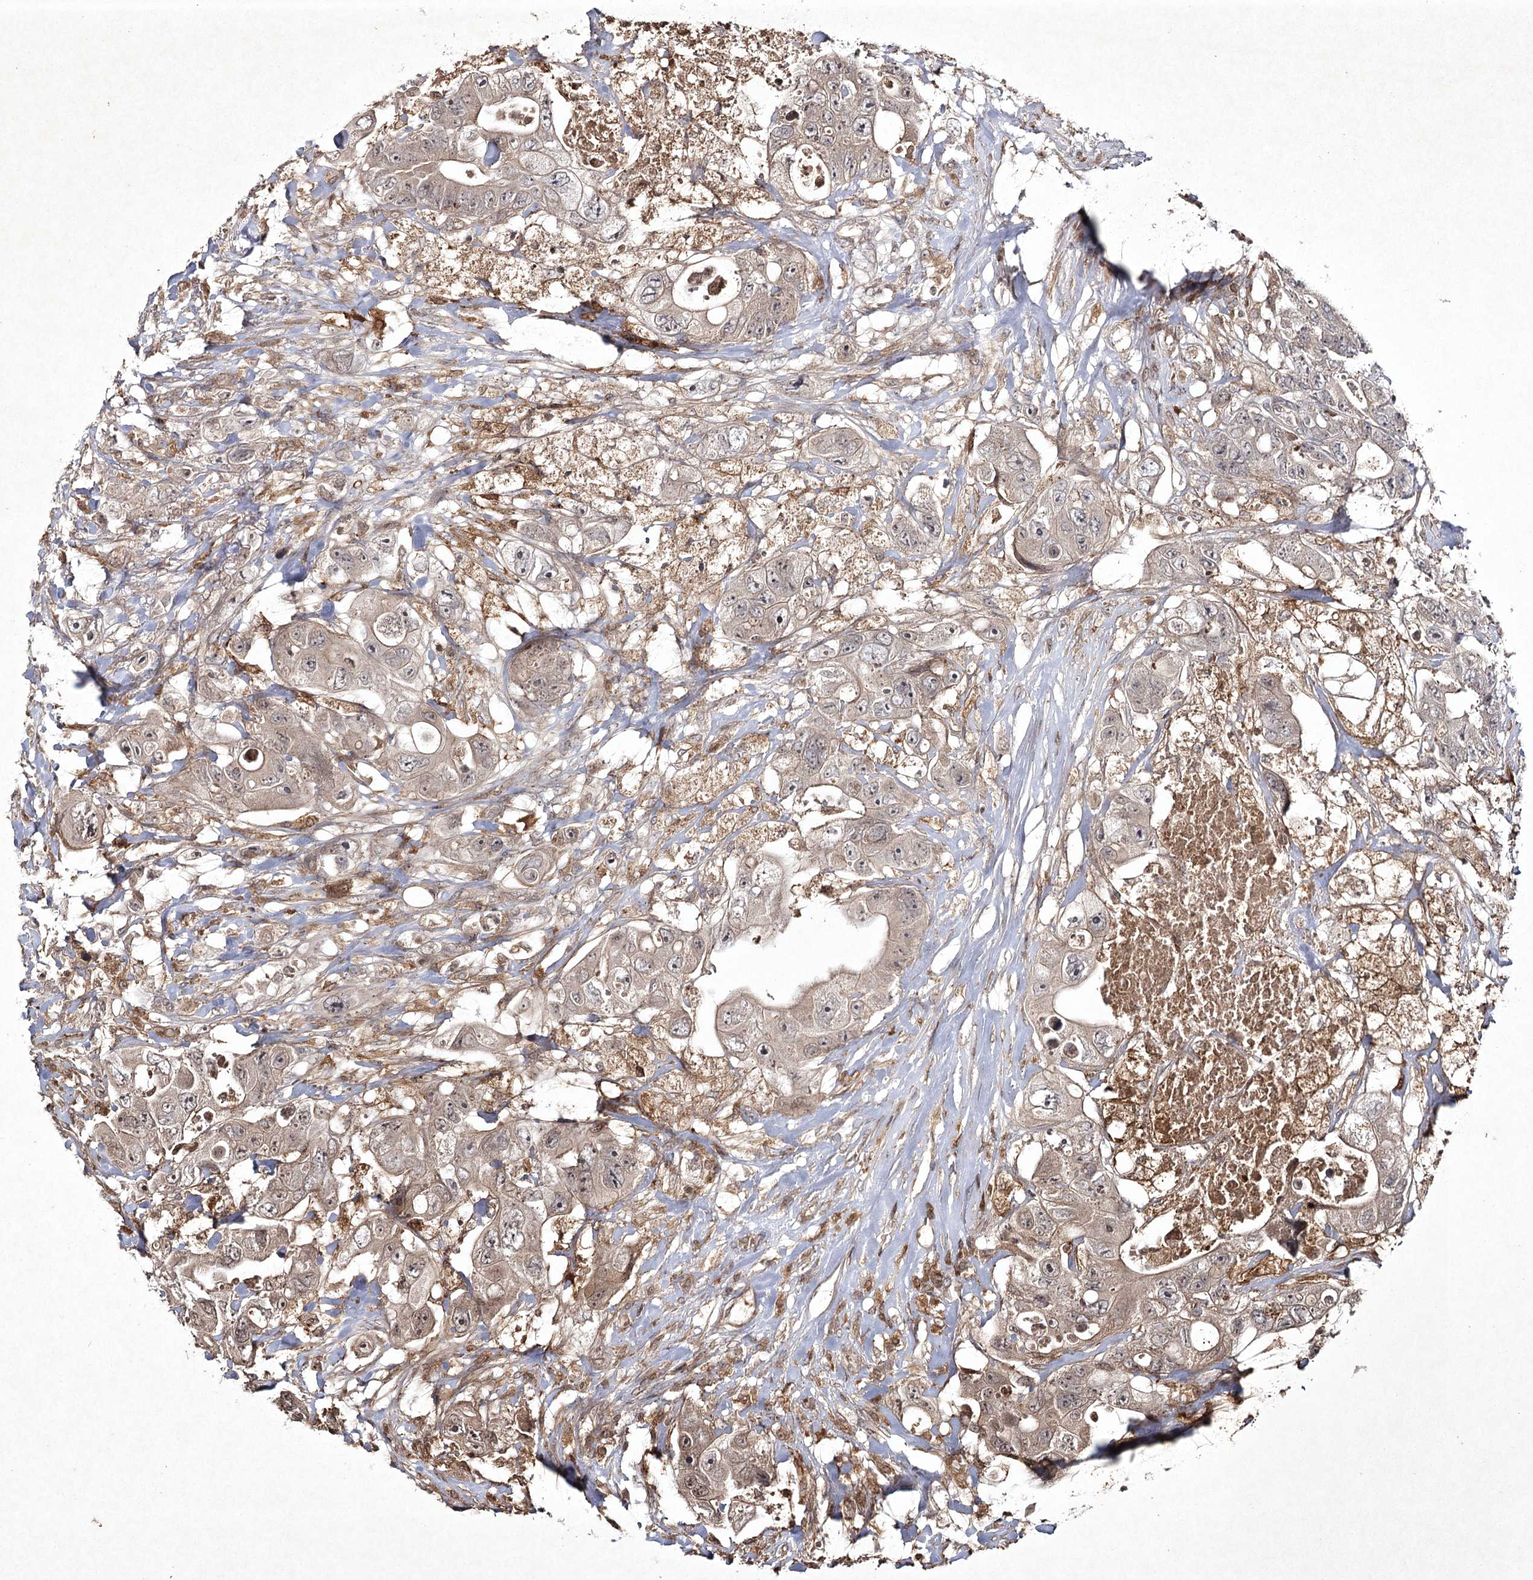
{"staining": {"intensity": "moderate", "quantity": "25%-75%", "location": "cytoplasmic/membranous"}, "tissue": "colorectal cancer", "cell_type": "Tumor cells", "image_type": "cancer", "snomed": [{"axis": "morphology", "description": "Adenocarcinoma, NOS"}, {"axis": "topography", "description": "Colon"}], "caption": "Immunohistochemical staining of colorectal cancer (adenocarcinoma) exhibits medium levels of moderate cytoplasmic/membranous protein expression in about 25%-75% of tumor cells.", "gene": "CYP2B6", "patient": {"sex": "female", "age": 46}}